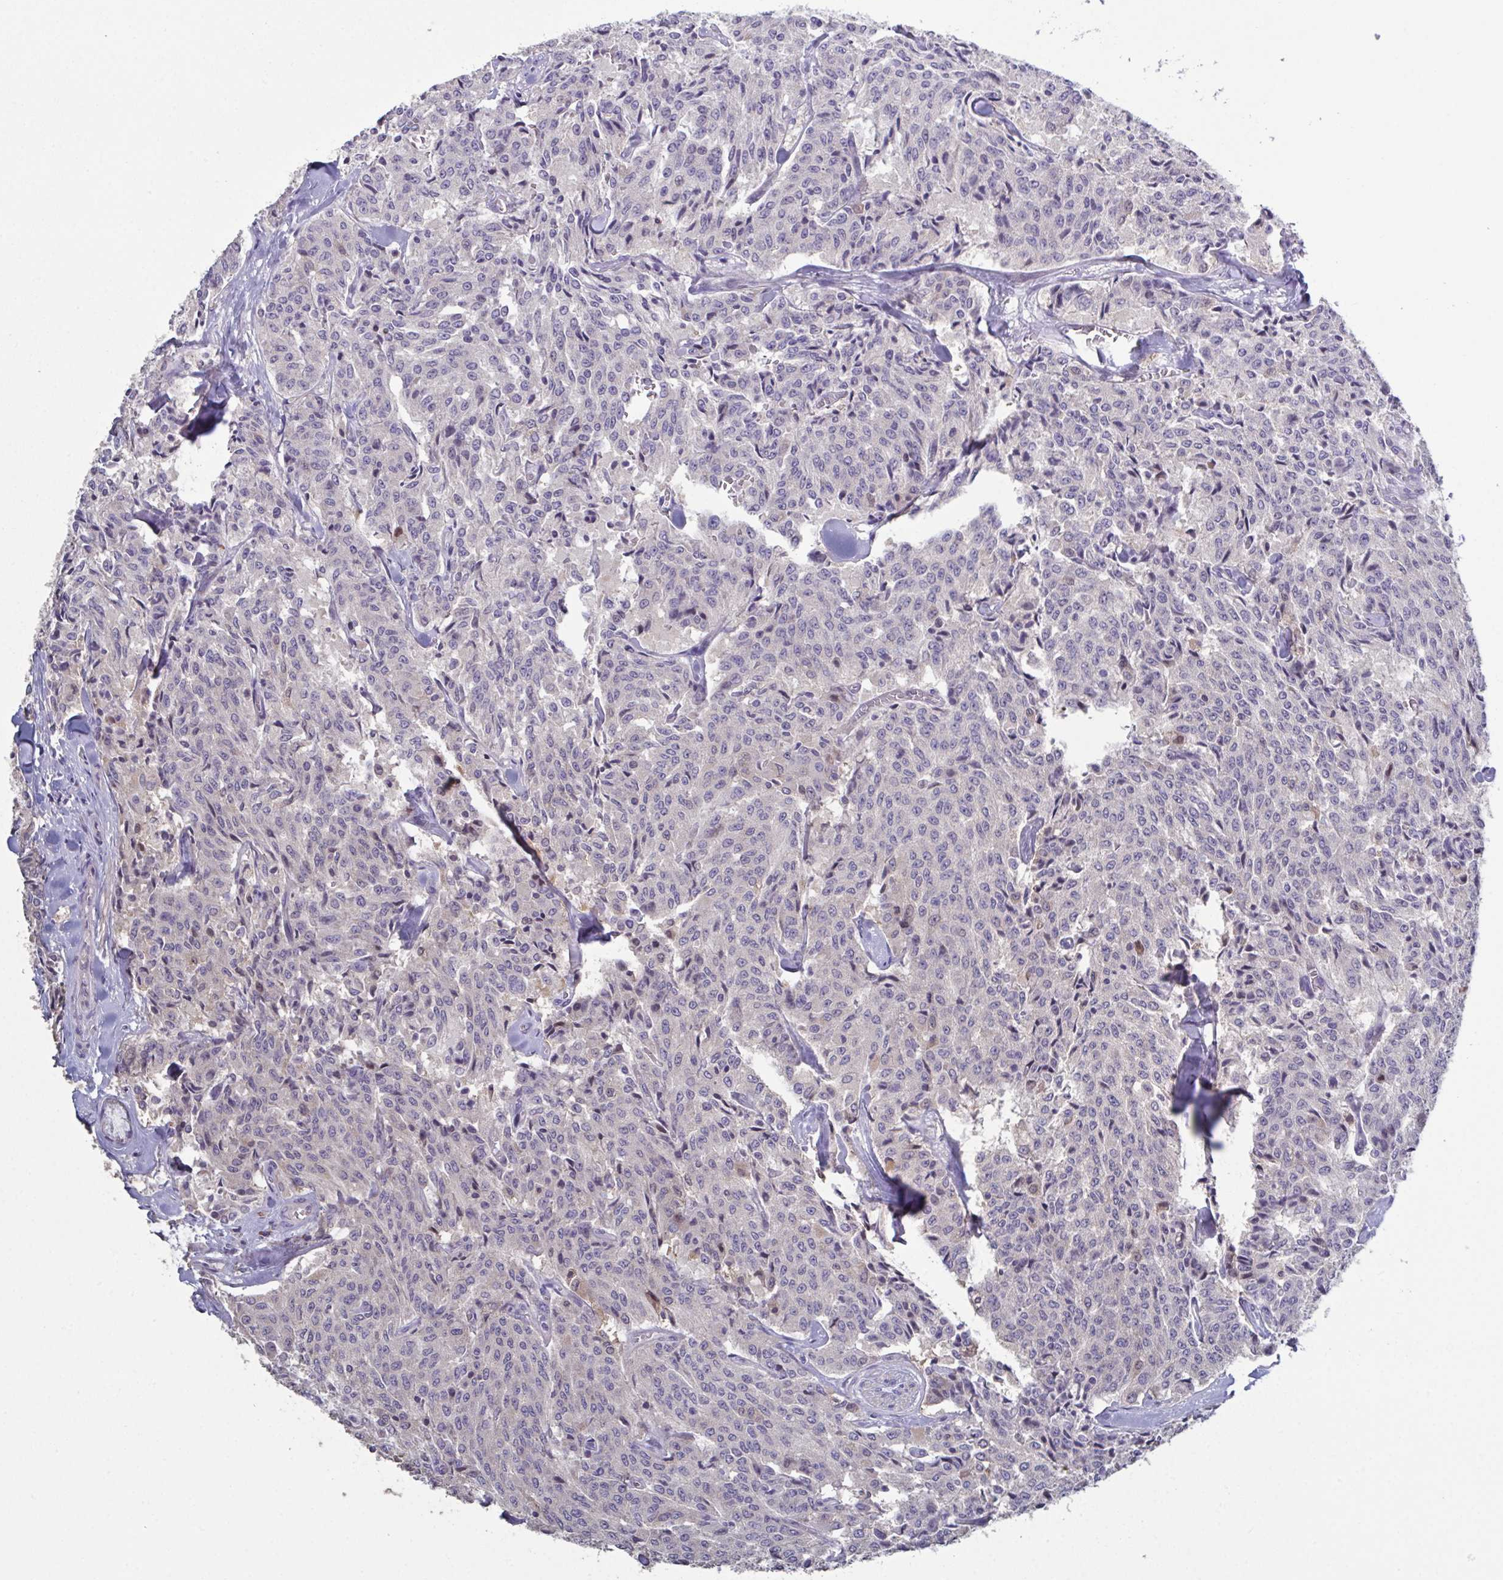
{"staining": {"intensity": "weak", "quantity": "25%-75%", "location": "cytoplasmic/membranous"}, "tissue": "carcinoid", "cell_type": "Tumor cells", "image_type": "cancer", "snomed": [{"axis": "morphology", "description": "Carcinoid, malignant, NOS"}, {"axis": "topography", "description": "Lung"}], "caption": "IHC image of carcinoid (malignant) stained for a protein (brown), which demonstrates low levels of weak cytoplasmic/membranous expression in about 25%-75% of tumor cells.", "gene": "GLDC", "patient": {"sex": "male", "age": 71}}